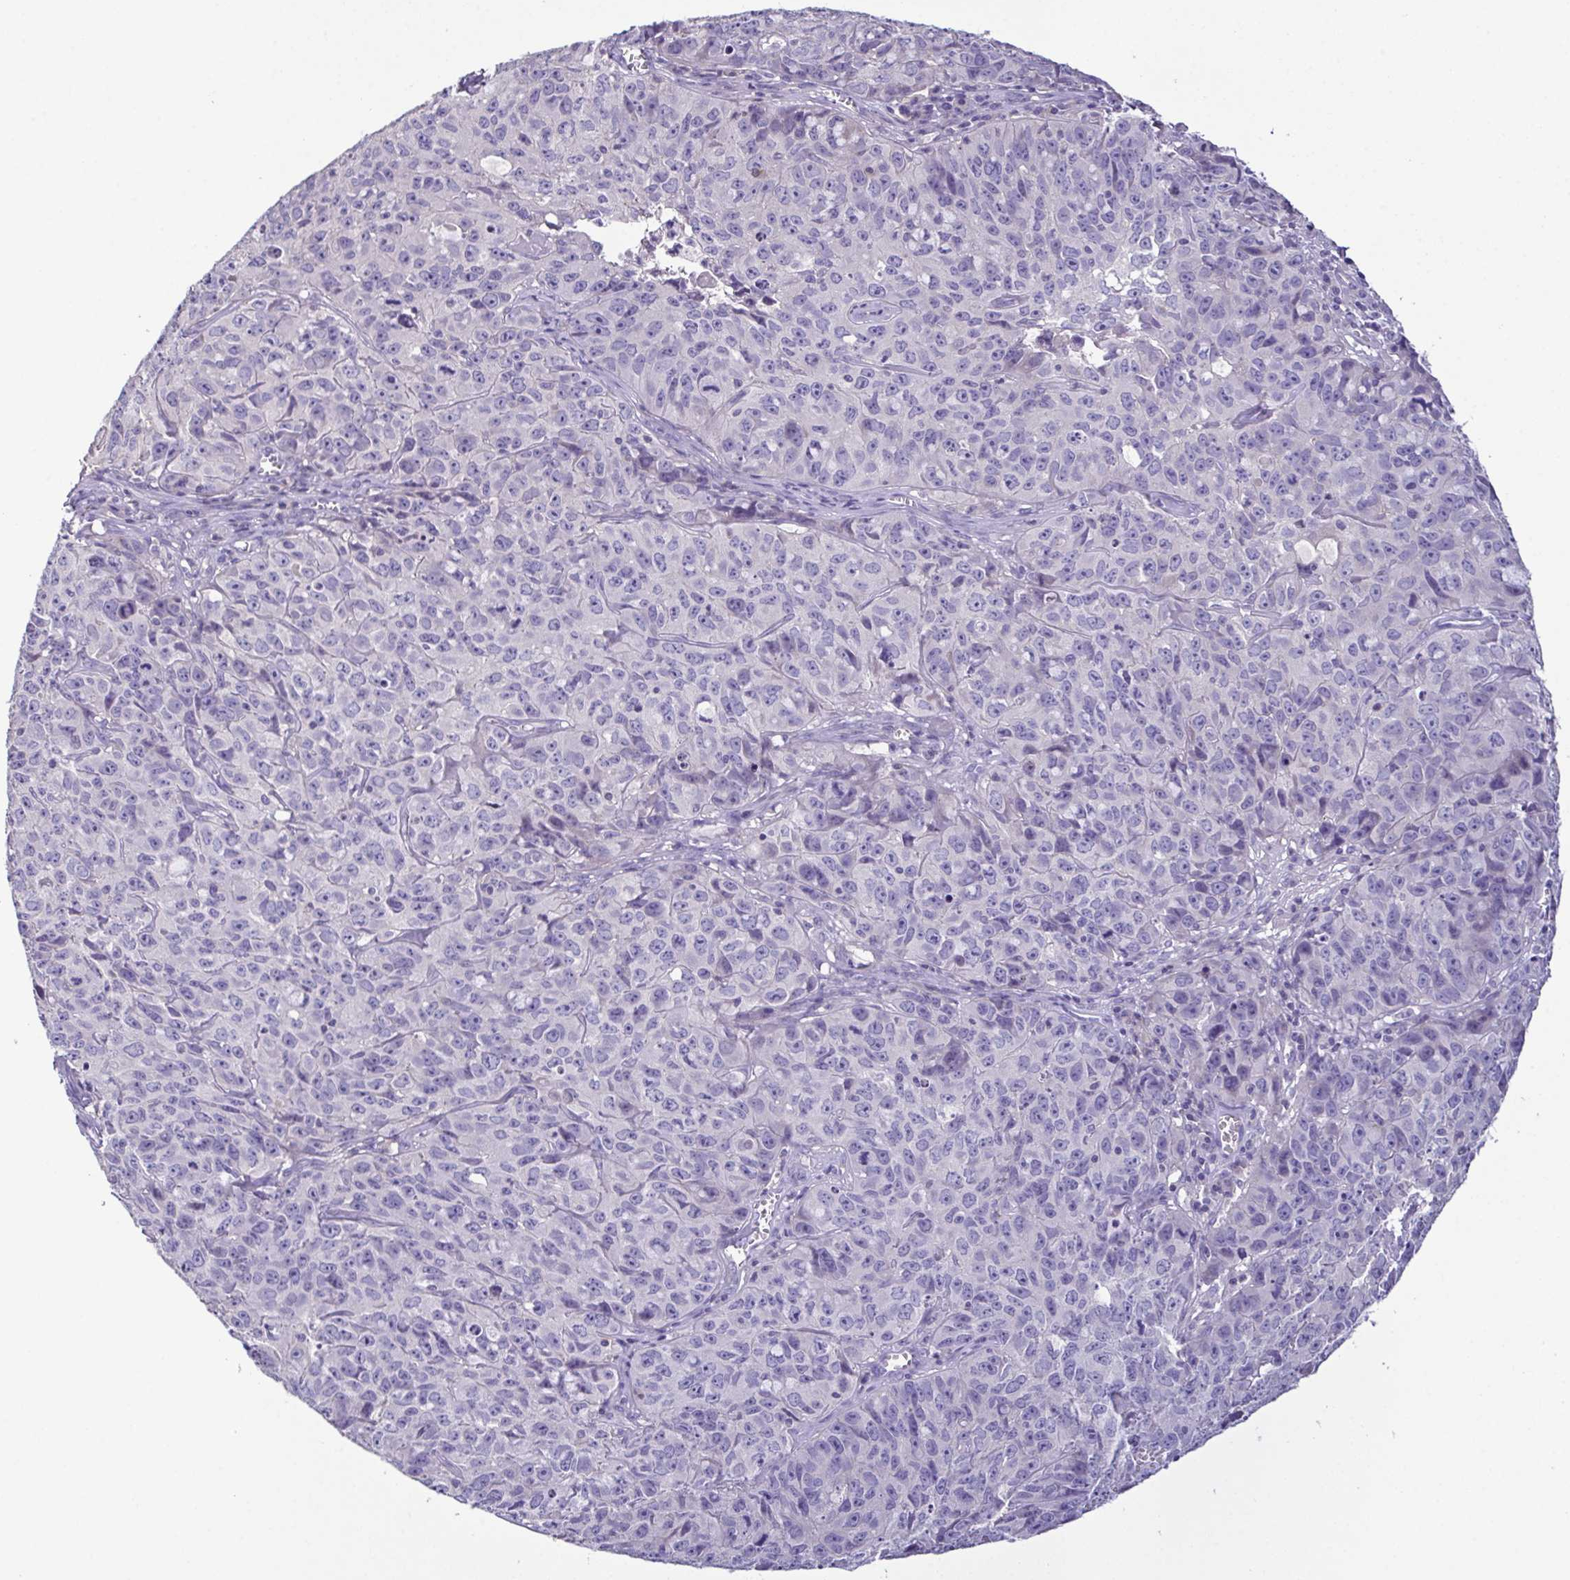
{"staining": {"intensity": "negative", "quantity": "none", "location": "none"}, "tissue": "cervical cancer", "cell_type": "Tumor cells", "image_type": "cancer", "snomed": [{"axis": "morphology", "description": "Squamous cell carcinoma, NOS"}, {"axis": "topography", "description": "Cervix"}], "caption": "IHC of human squamous cell carcinoma (cervical) demonstrates no expression in tumor cells.", "gene": "MARCO", "patient": {"sex": "female", "age": 28}}